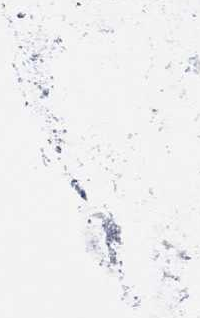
{"staining": {"intensity": "negative", "quantity": "none", "location": "none"}, "tissue": "adipose tissue", "cell_type": "Adipocytes", "image_type": "normal", "snomed": [{"axis": "morphology", "description": "Normal tissue, NOS"}, {"axis": "topography", "description": "Cartilage tissue"}], "caption": "There is no significant staining in adipocytes of adipose tissue. (DAB immunohistochemistry (IHC) with hematoxylin counter stain).", "gene": "XAGE2", "patient": {"sex": "male", "age": 62}}